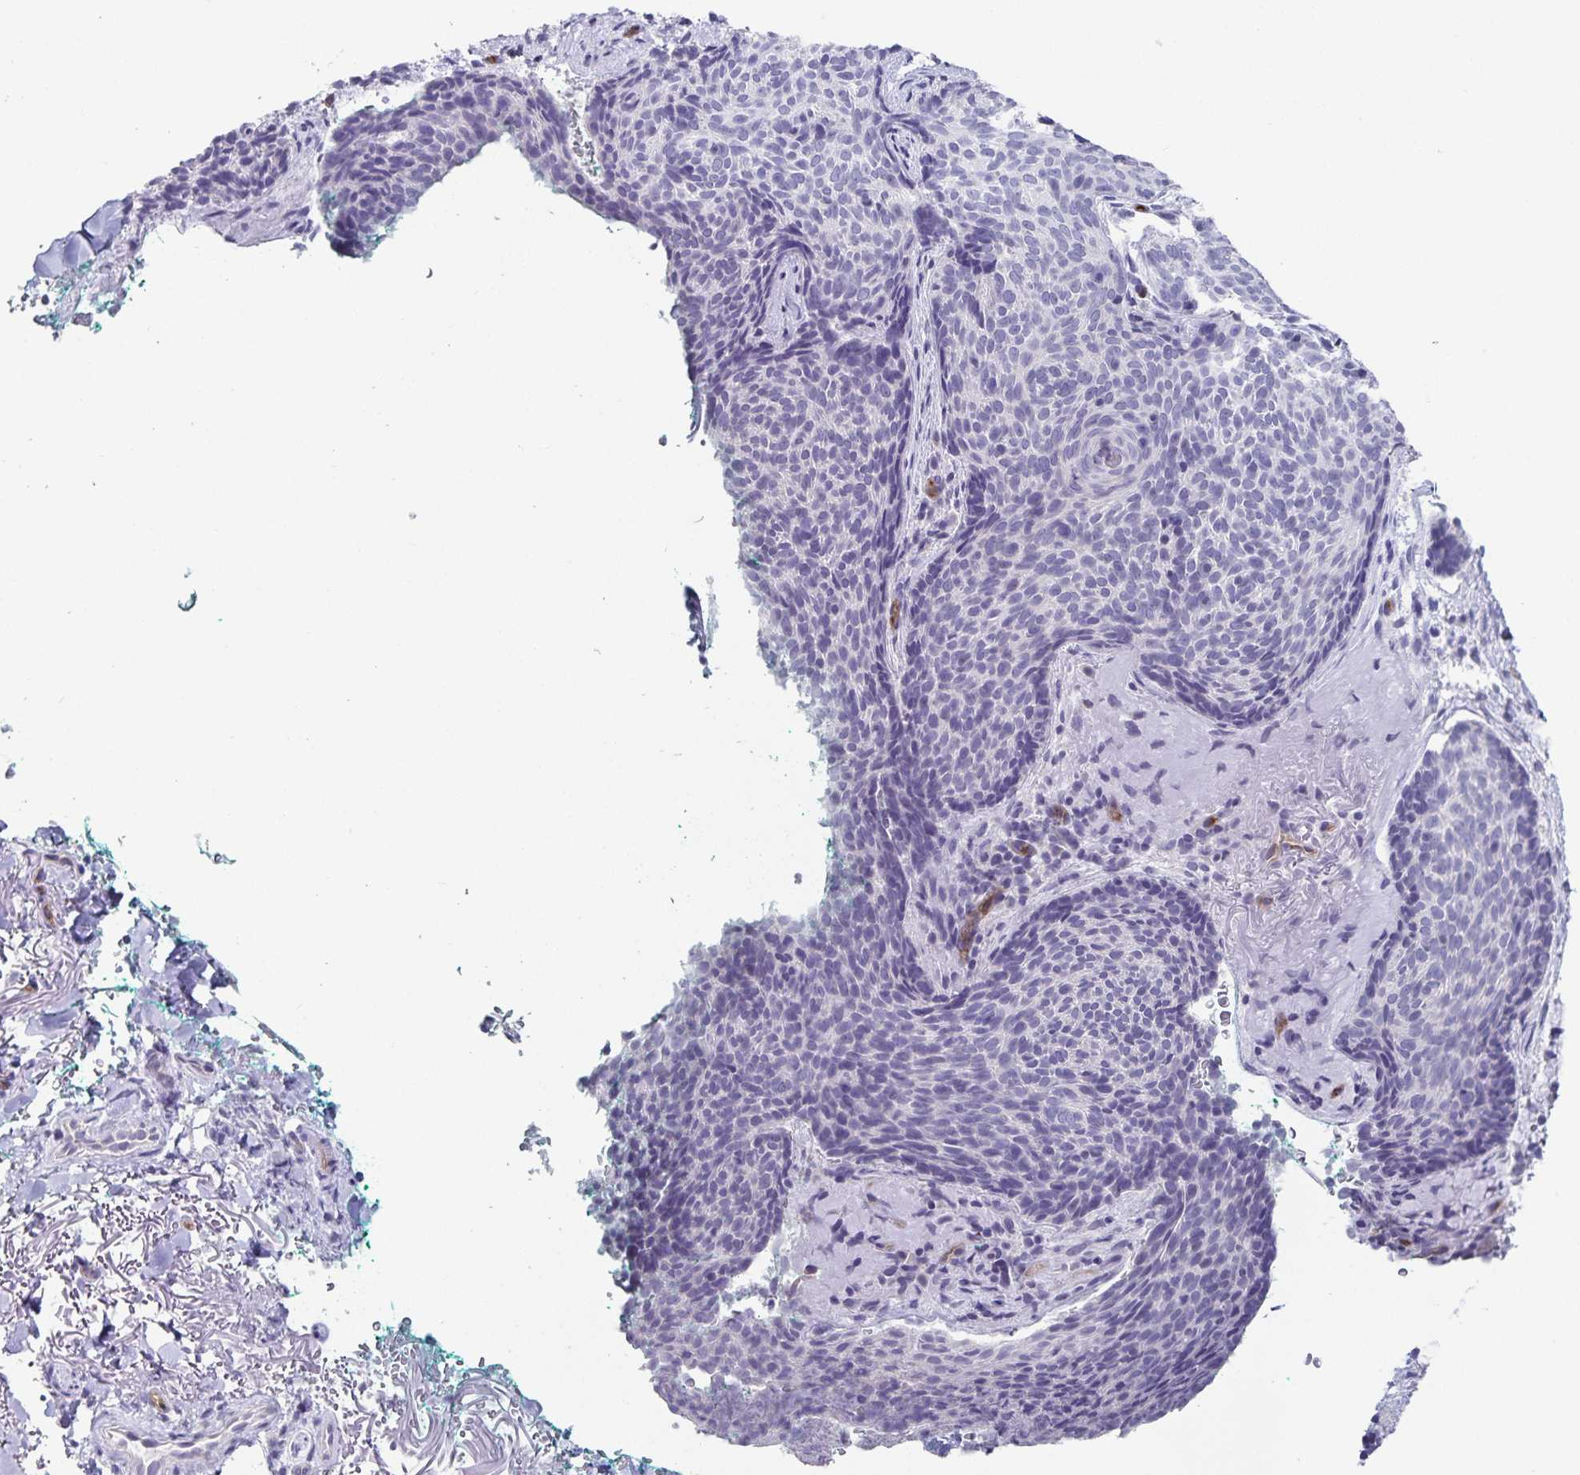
{"staining": {"intensity": "negative", "quantity": "none", "location": "none"}, "tissue": "skin cancer", "cell_type": "Tumor cells", "image_type": "cancer", "snomed": [{"axis": "morphology", "description": "Basal cell carcinoma"}, {"axis": "topography", "description": "Skin"}, {"axis": "topography", "description": "Skin of head"}], "caption": "Skin cancer (basal cell carcinoma) stained for a protein using immunohistochemistry (IHC) demonstrates no staining tumor cells.", "gene": "PODXL", "patient": {"sex": "female", "age": 92}}